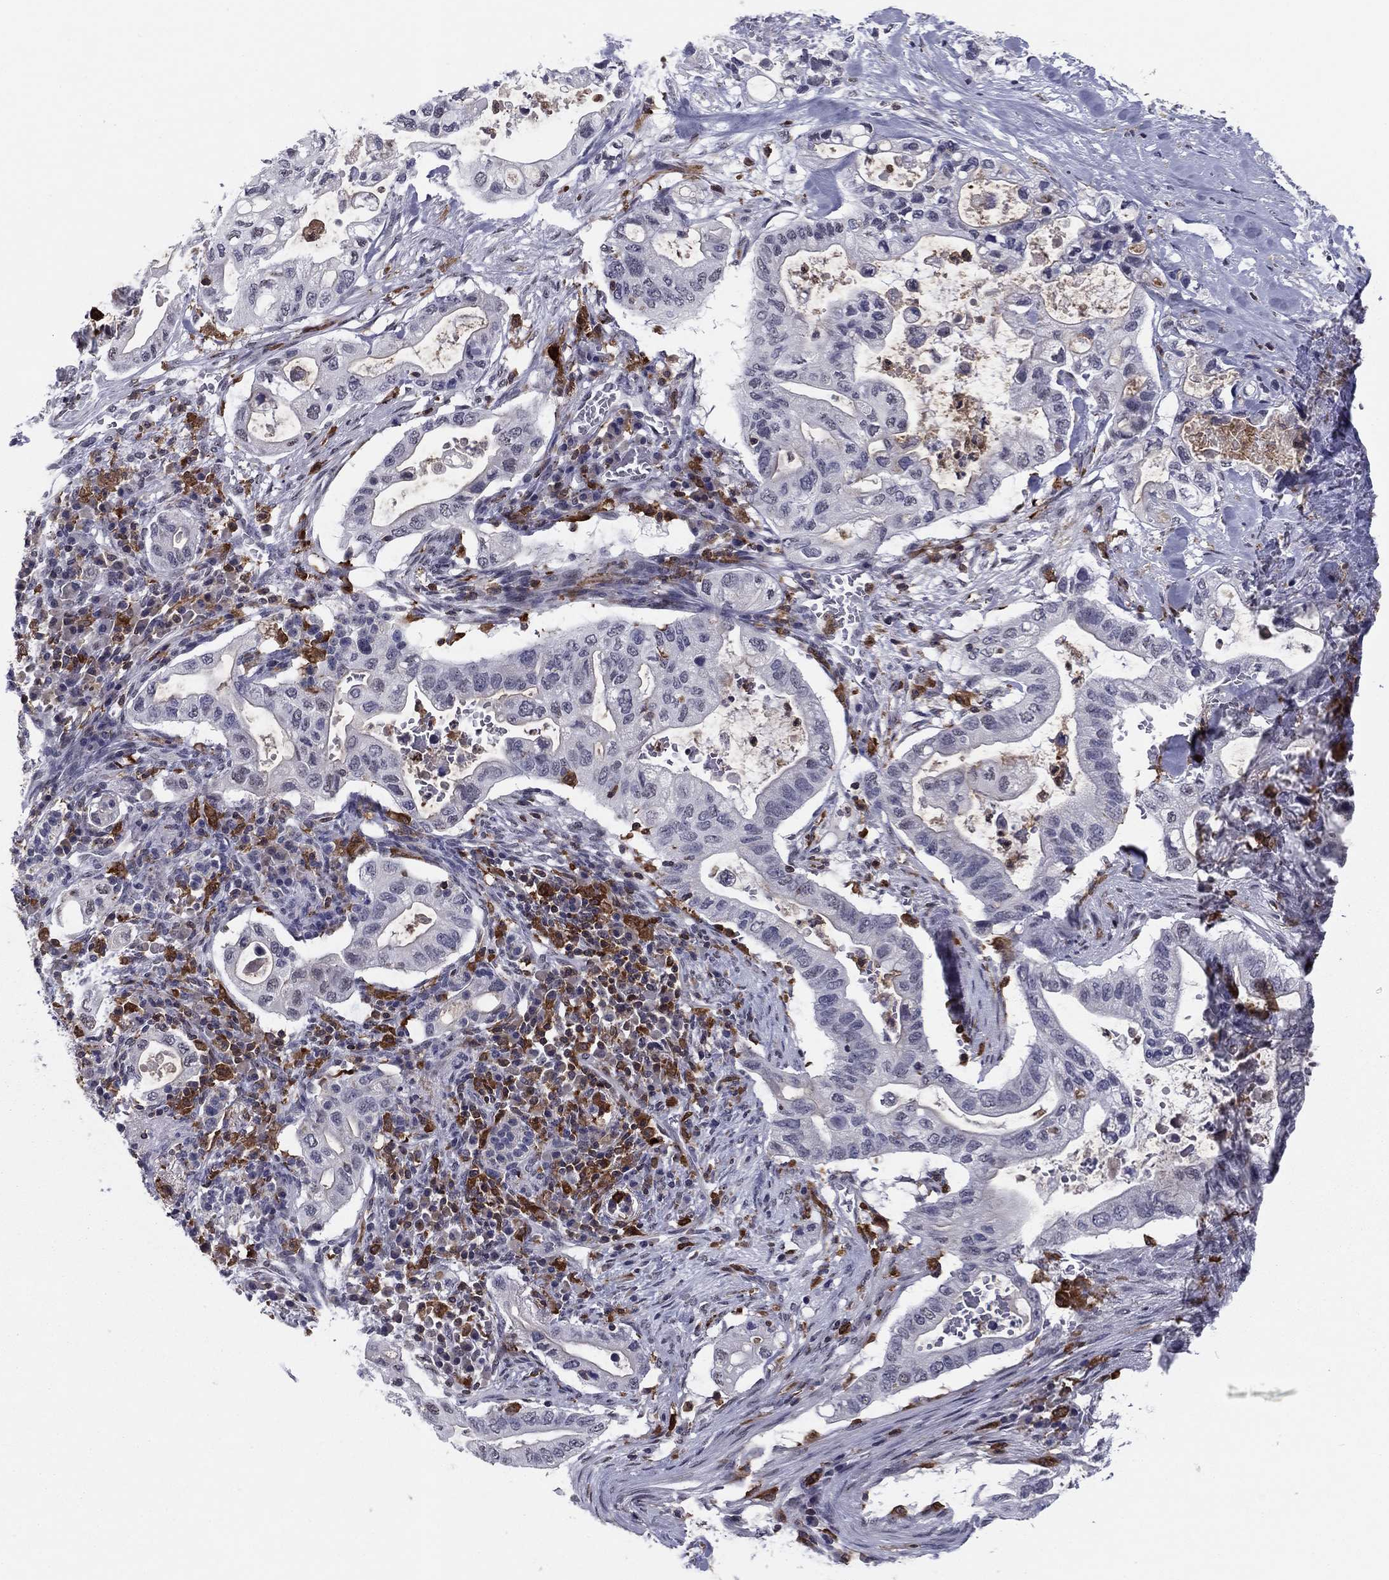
{"staining": {"intensity": "negative", "quantity": "none", "location": "none"}, "tissue": "pancreatic cancer", "cell_type": "Tumor cells", "image_type": "cancer", "snomed": [{"axis": "morphology", "description": "Adenocarcinoma, NOS"}, {"axis": "topography", "description": "Pancreas"}], "caption": "Immunohistochemical staining of human adenocarcinoma (pancreatic) exhibits no significant expression in tumor cells.", "gene": "PLCB2", "patient": {"sex": "female", "age": 72}}